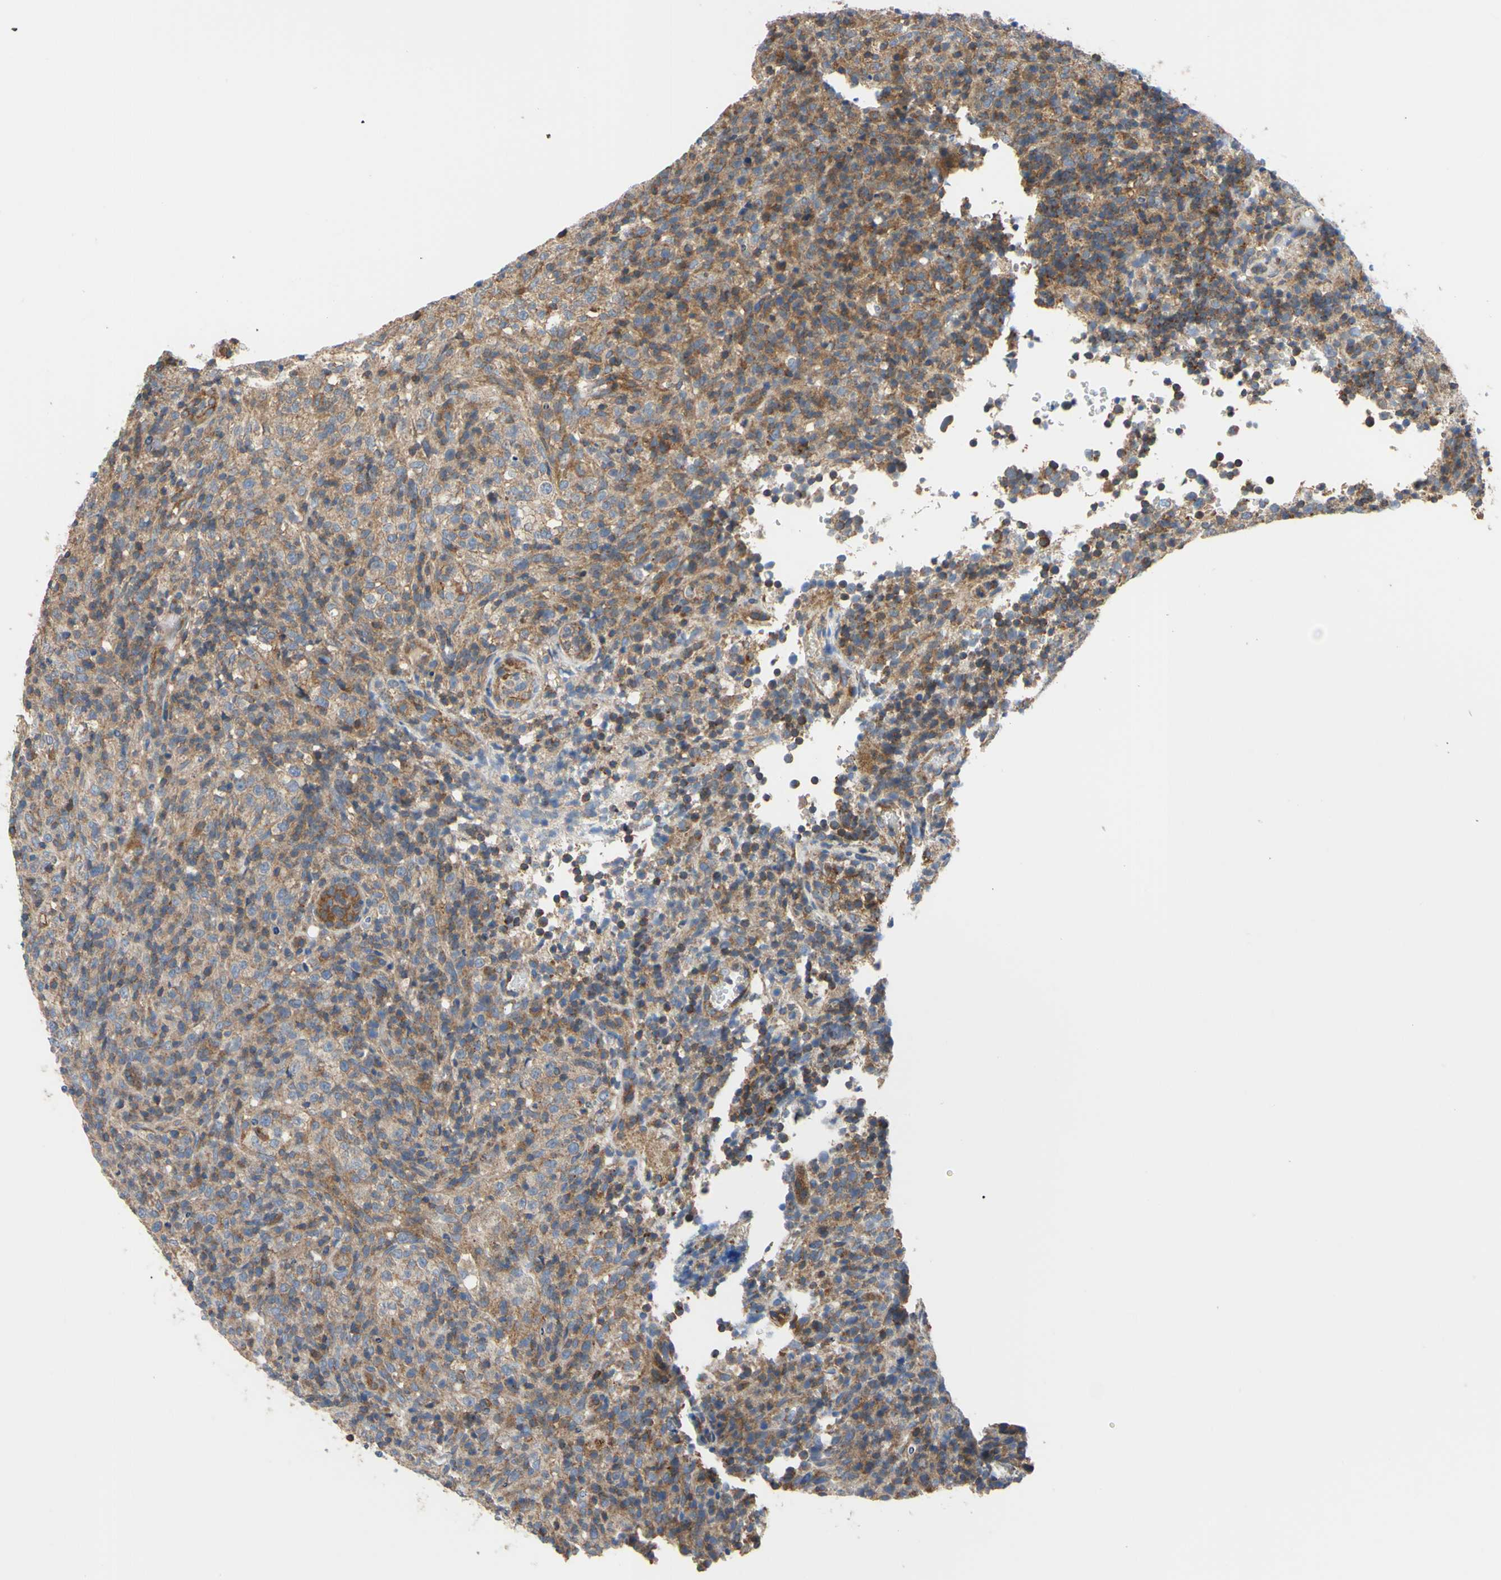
{"staining": {"intensity": "moderate", "quantity": ">75%", "location": "cytoplasmic/membranous"}, "tissue": "lymphoma", "cell_type": "Tumor cells", "image_type": "cancer", "snomed": [{"axis": "morphology", "description": "Malignant lymphoma, non-Hodgkin's type, High grade"}, {"axis": "topography", "description": "Lymph node"}], "caption": "Lymphoma stained with DAB immunohistochemistry displays medium levels of moderate cytoplasmic/membranous expression in approximately >75% of tumor cells.", "gene": "BECN1", "patient": {"sex": "female", "age": 76}}